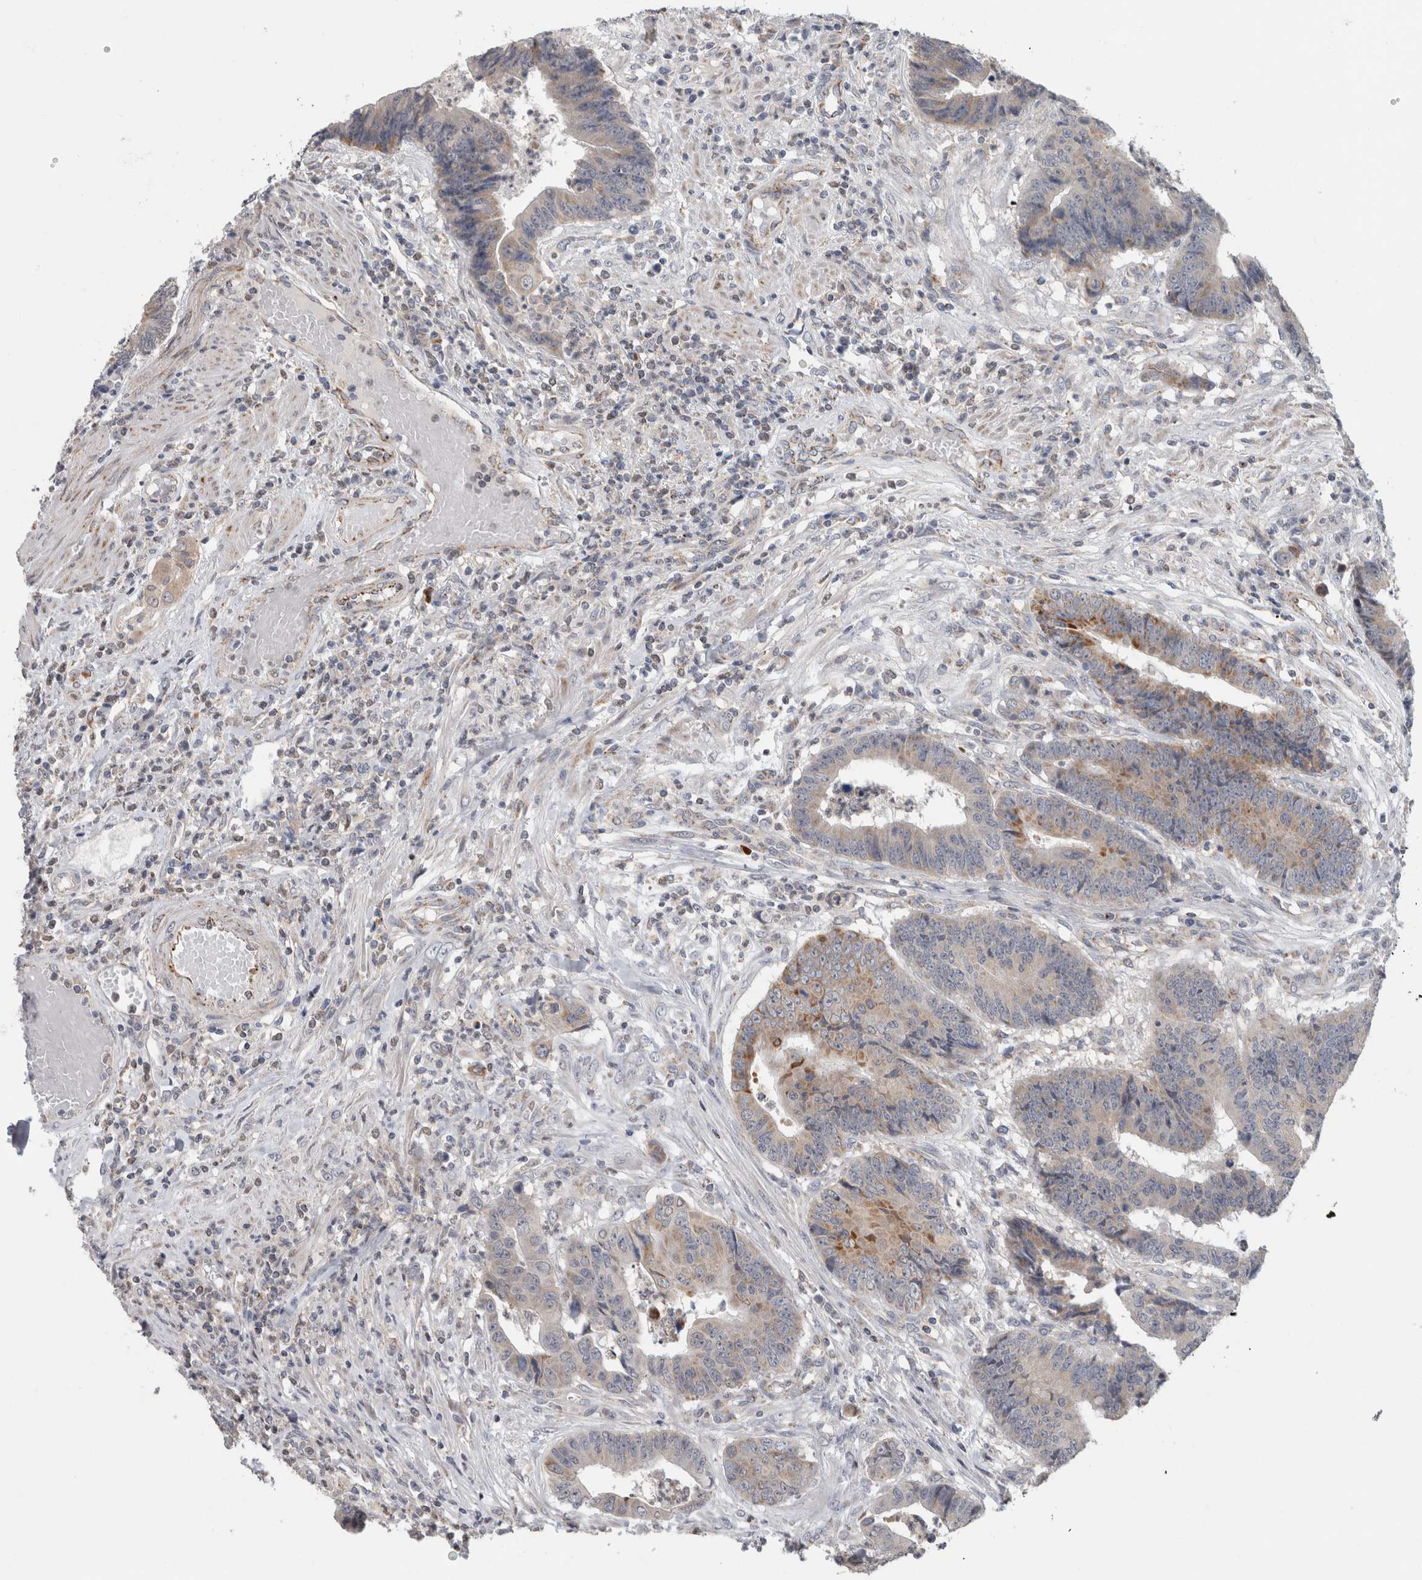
{"staining": {"intensity": "moderate", "quantity": "<25%", "location": "cytoplasmic/membranous"}, "tissue": "colorectal cancer", "cell_type": "Tumor cells", "image_type": "cancer", "snomed": [{"axis": "morphology", "description": "Adenocarcinoma, NOS"}, {"axis": "topography", "description": "Rectum"}], "caption": "Colorectal adenocarcinoma stained for a protein displays moderate cytoplasmic/membranous positivity in tumor cells. Immunohistochemistry (ihc) stains the protein of interest in brown and the nuclei are stained blue.", "gene": "RAB18", "patient": {"sex": "male", "age": 84}}